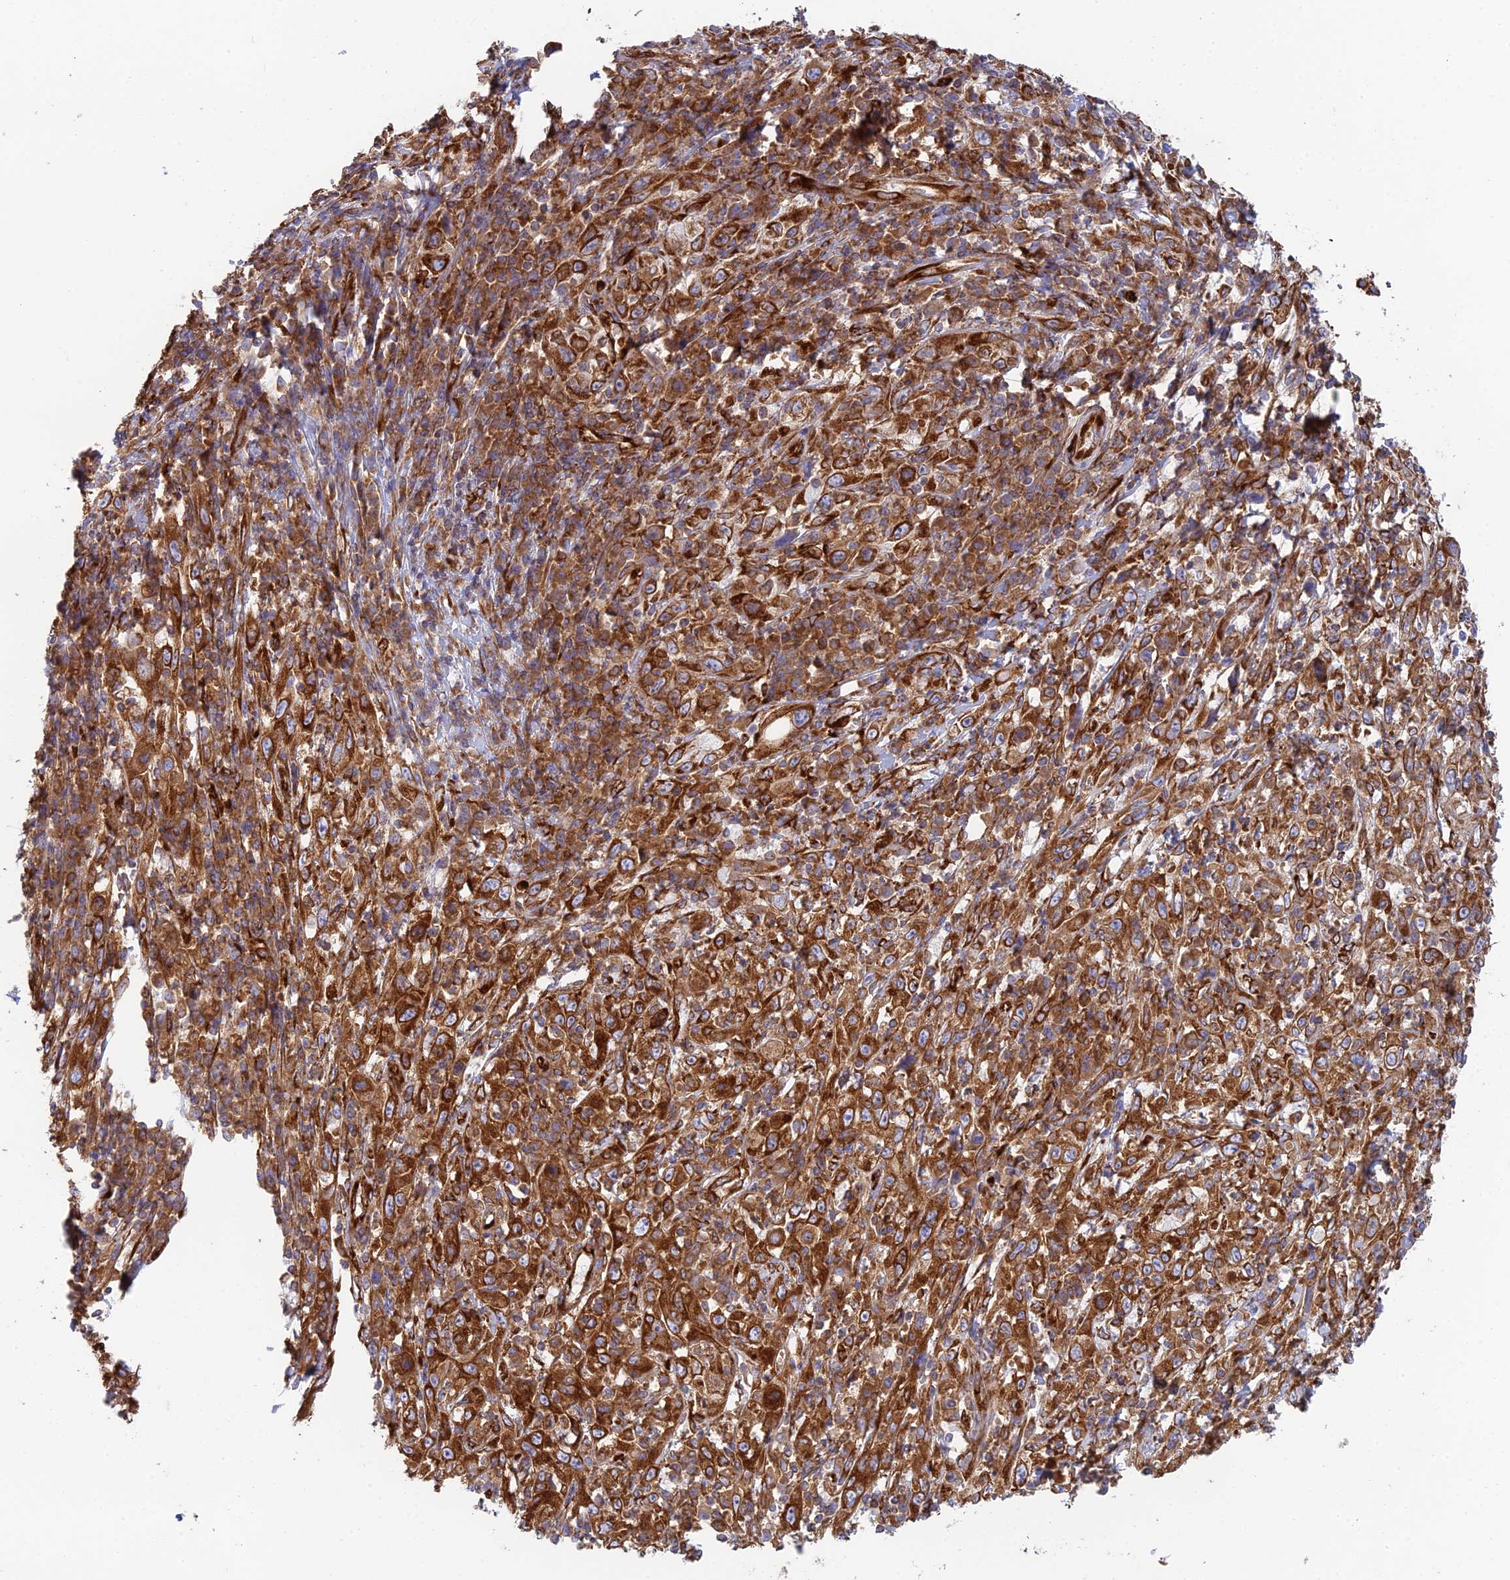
{"staining": {"intensity": "strong", "quantity": ">75%", "location": "cytoplasmic/membranous"}, "tissue": "cervical cancer", "cell_type": "Tumor cells", "image_type": "cancer", "snomed": [{"axis": "morphology", "description": "Squamous cell carcinoma, NOS"}, {"axis": "topography", "description": "Cervix"}], "caption": "The micrograph demonstrates staining of cervical cancer, revealing strong cytoplasmic/membranous protein positivity (brown color) within tumor cells.", "gene": "CCDC69", "patient": {"sex": "female", "age": 46}}